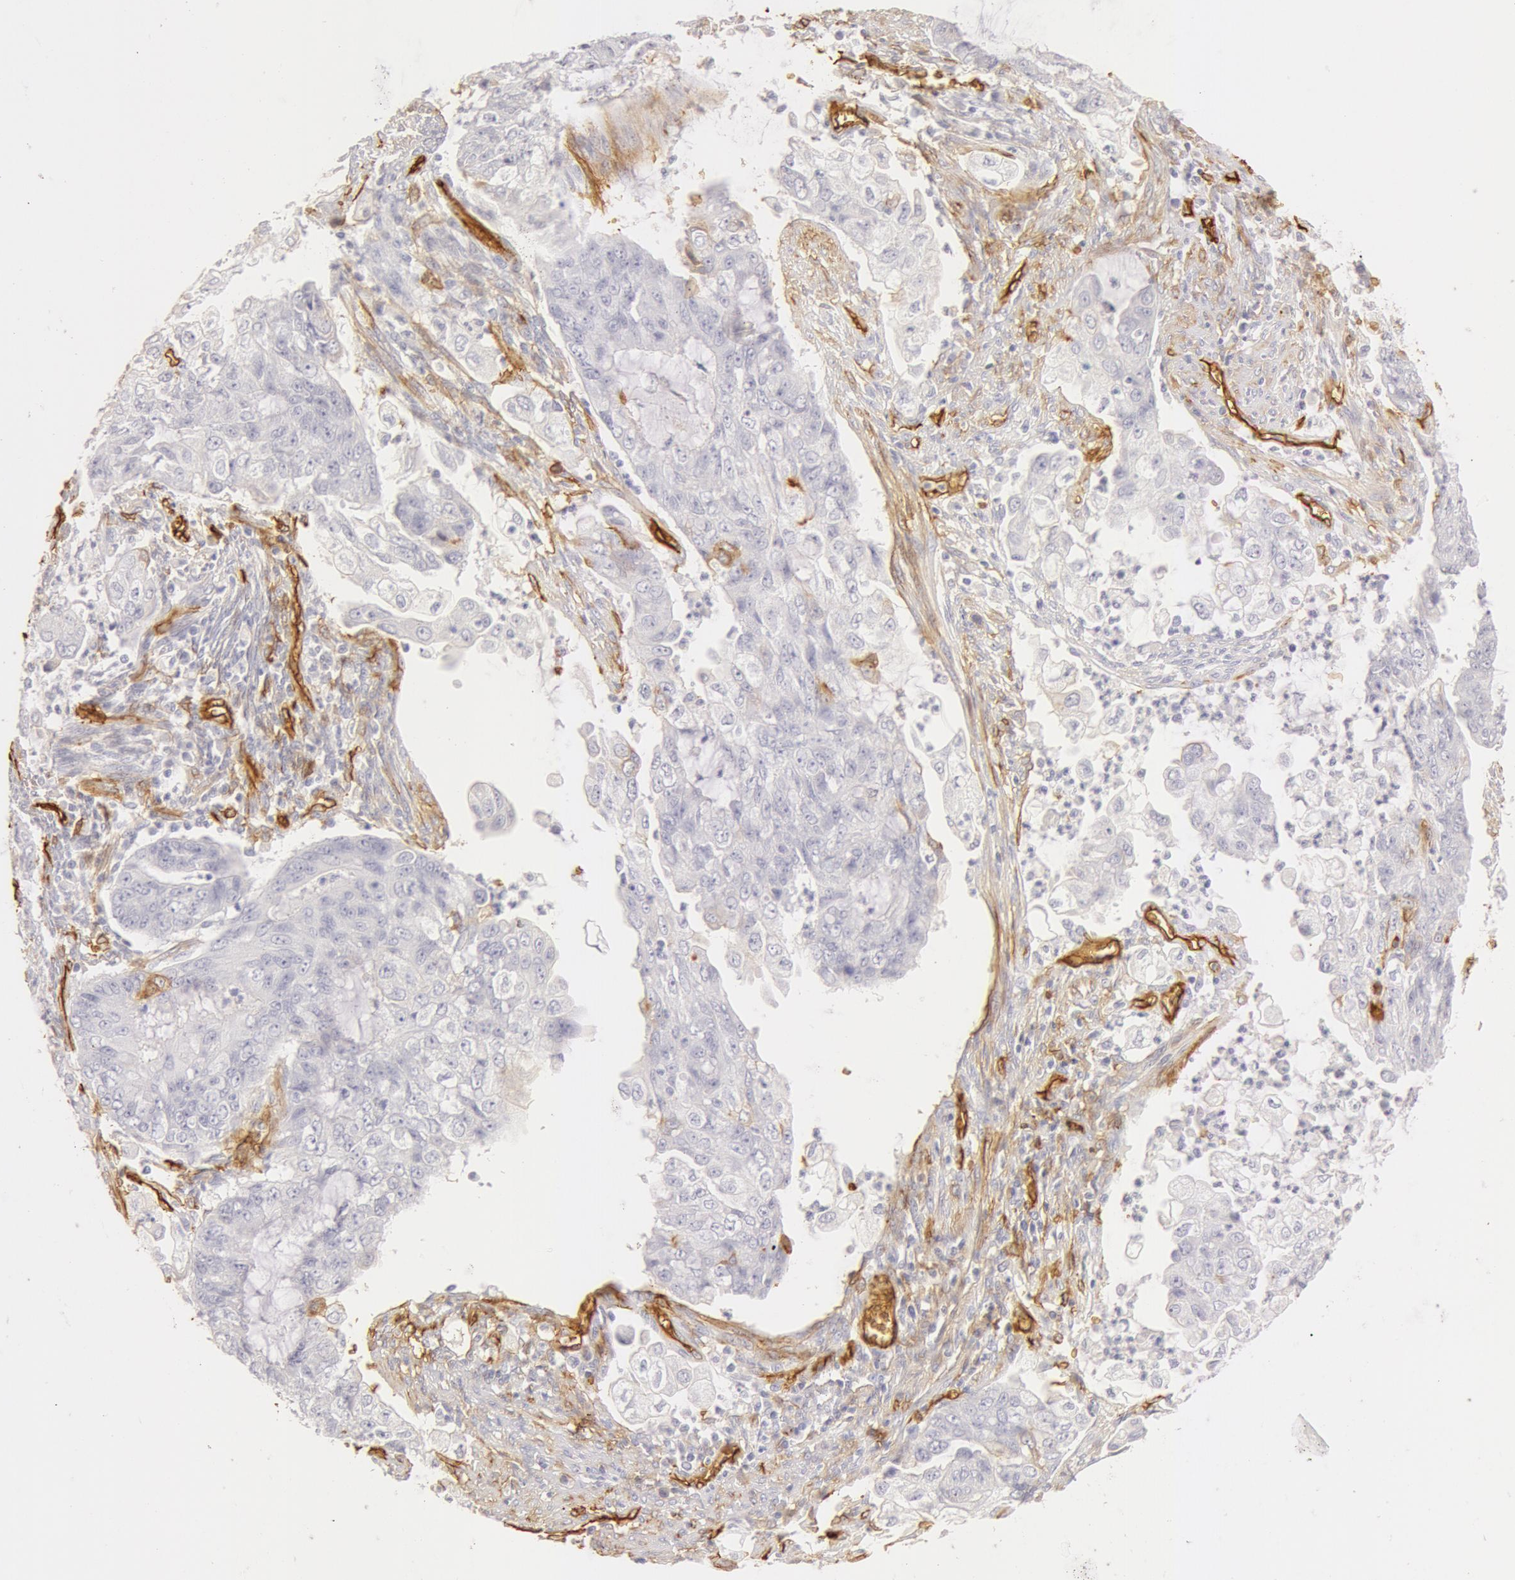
{"staining": {"intensity": "negative", "quantity": "none", "location": "none"}, "tissue": "endometrial cancer", "cell_type": "Tumor cells", "image_type": "cancer", "snomed": [{"axis": "morphology", "description": "Adenocarcinoma, NOS"}, {"axis": "topography", "description": "Endometrium"}], "caption": "Photomicrograph shows no protein expression in tumor cells of endometrial cancer (adenocarcinoma) tissue. (Immunohistochemistry (ihc), brightfield microscopy, high magnification).", "gene": "AQP1", "patient": {"sex": "female", "age": 75}}